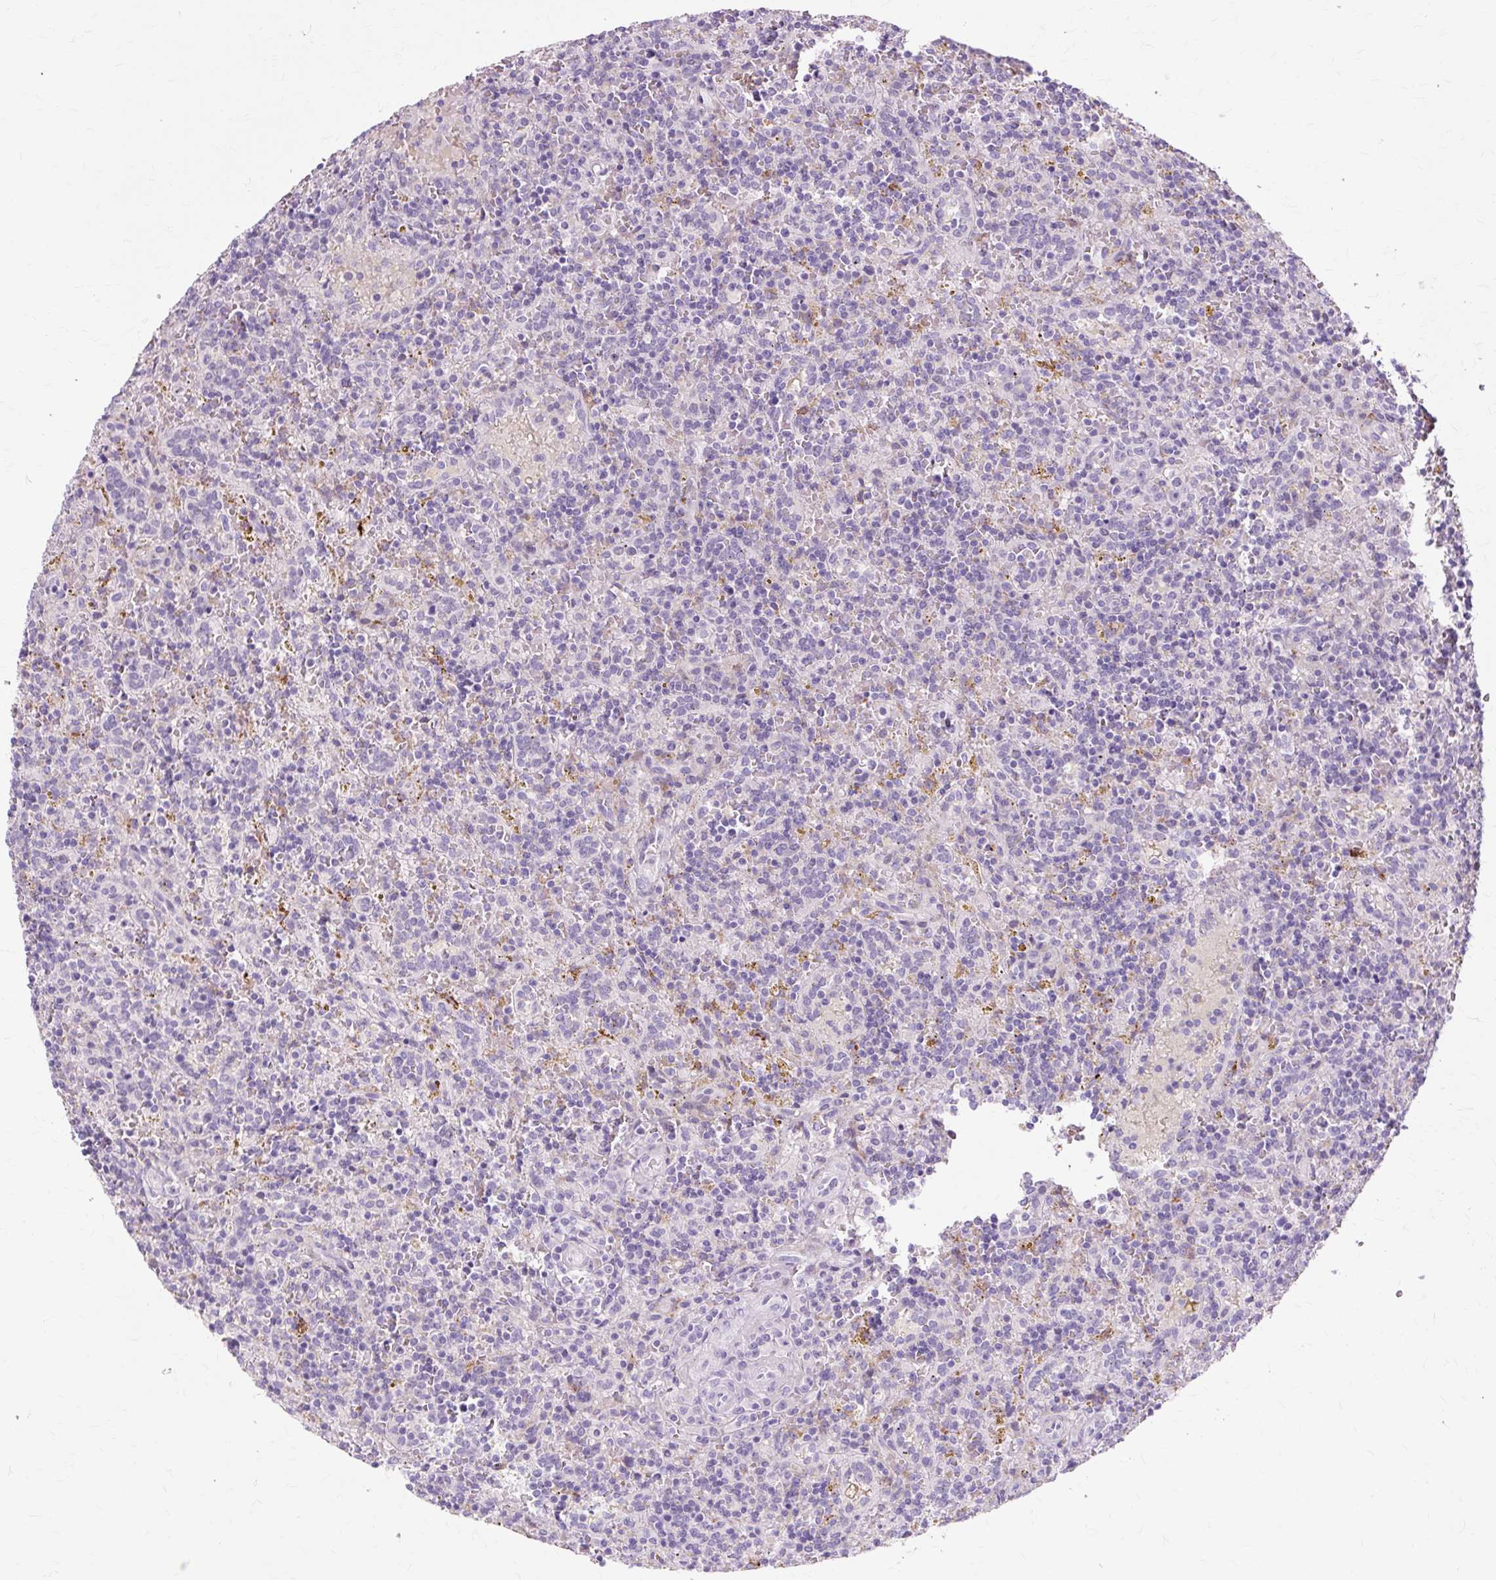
{"staining": {"intensity": "negative", "quantity": "none", "location": "none"}, "tissue": "lymphoma", "cell_type": "Tumor cells", "image_type": "cancer", "snomed": [{"axis": "morphology", "description": "Malignant lymphoma, non-Hodgkin's type, Low grade"}, {"axis": "topography", "description": "Spleen"}], "caption": "An immunohistochemistry (IHC) photomicrograph of lymphoma is shown. There is no staining in tumor cells of lymphoma.", "gene": "IRX2", "patient": {"sex": "male", "age": 67}}